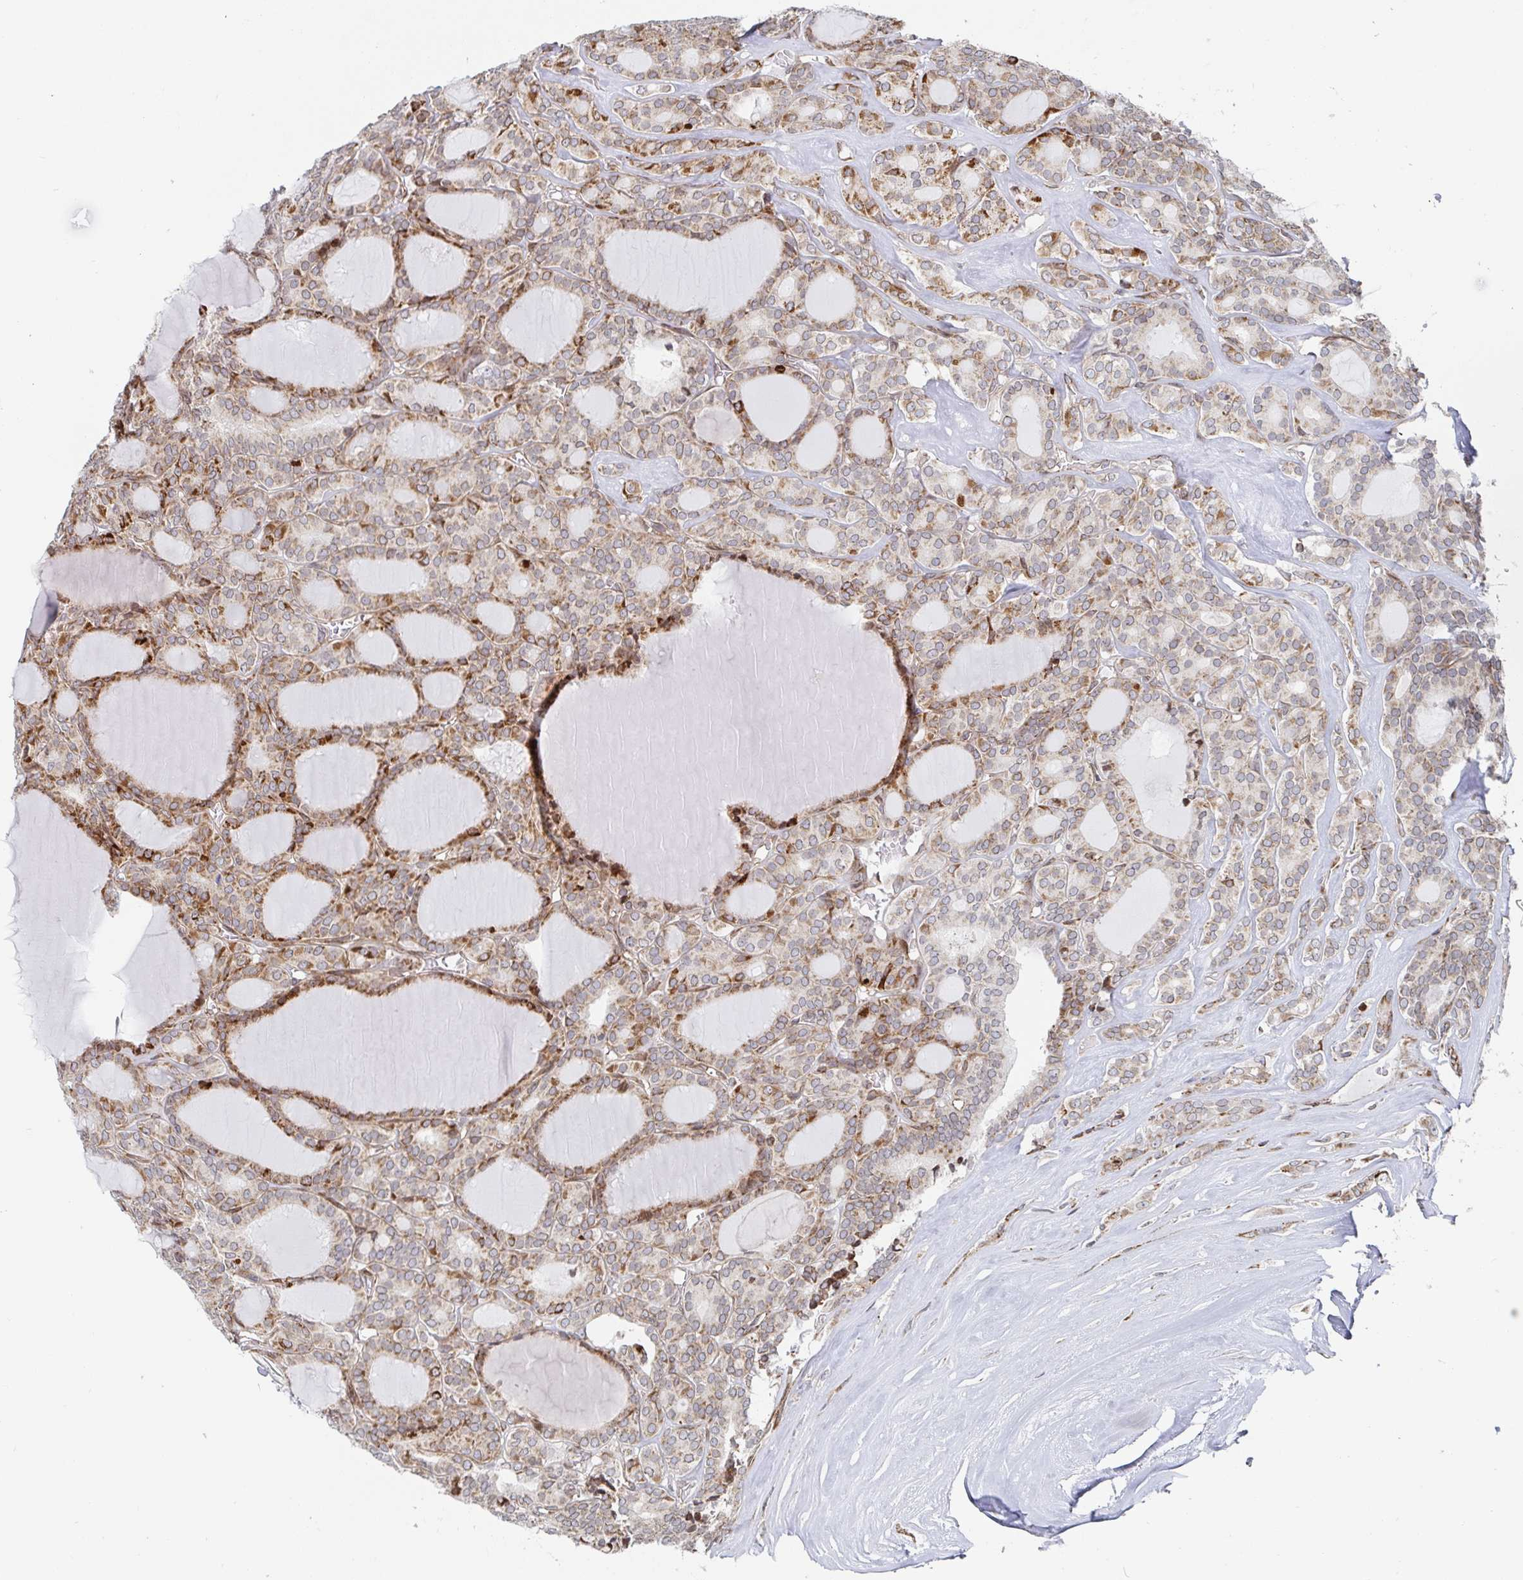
{"staining": {"intensity": "moderate", "quantity": ">75%", "location": "cytoplasmic/membranous"}, "tissue": "thyroid cancer", "cell_type": "Tumor cells", "image_type": "cancer", "snomed": [{"axis": "morphology", "description": "Follicular adenoma carcinoma, NOS"}, {"axis": "topography", "description": "Thyroid gland"}], "caption": "A histopathology image of human follicular adenoma carcinoma (thyroid) stained for a protein displays moderate cytoplasmic/membranous brown staining in tumor cells.", "gene": "STARD8", "patient": {"sex": "male", "age": 74}}